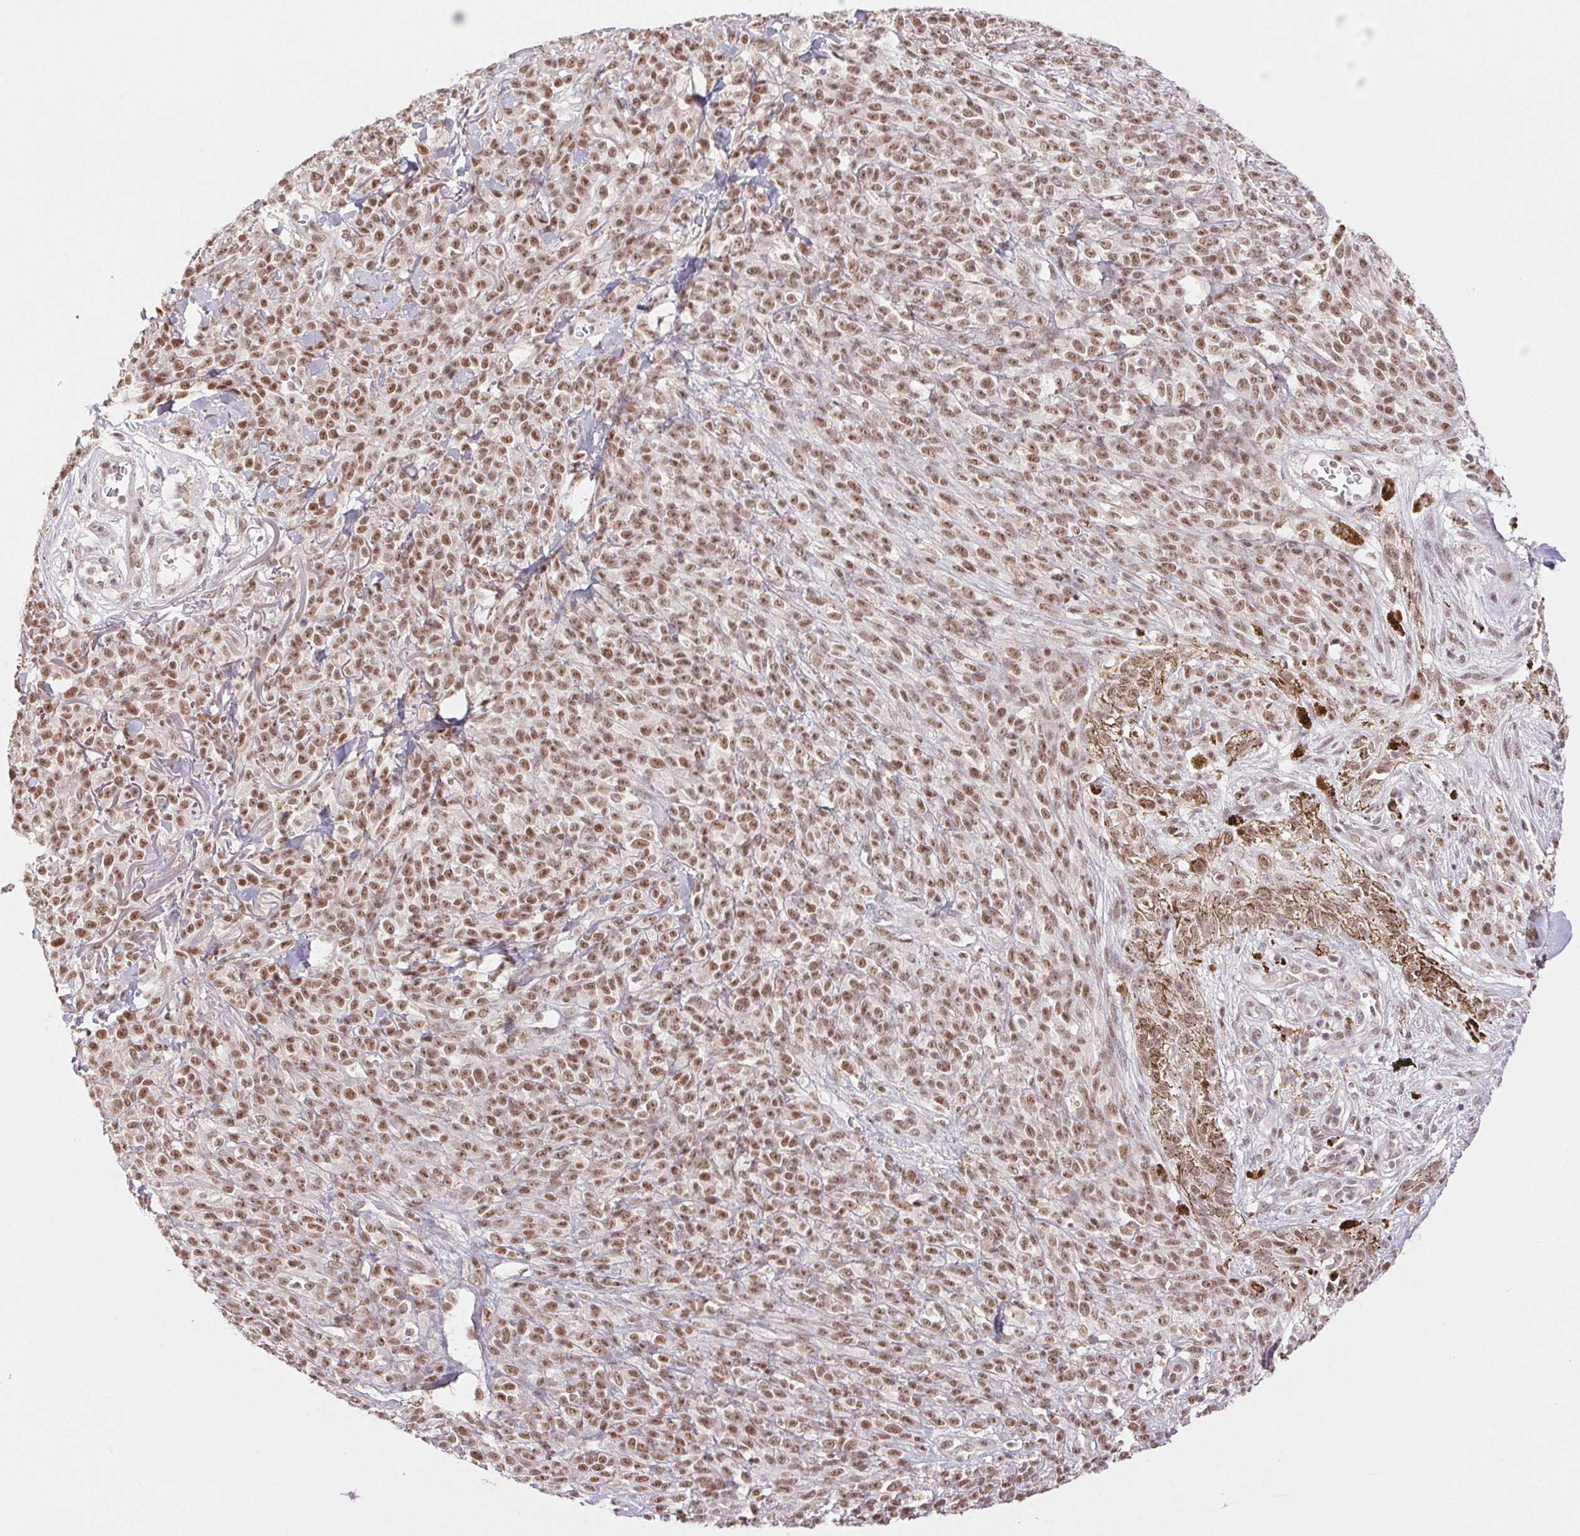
{"staining": {"intensity": "moderate", "quantity": ">75%", "location": "nuclear"}, "tissue": "melanoma", "cell_type": "Tumor cells", "image_type": "cancer", "snomed": [{"axis": "morphology", "description": "Malignant melanoma, NOS"}, {"axis": "topography", "description": "Skin"}, {"axis": "topography", "description": "Skin of trunk"}], "caption": "An image of human malignant melanoma stained for a protein displays moderate nuclear brown staining in tumor cells. (DAB IHC with brightfield microscopy, high magnification).", "gene": "PRPF18", "patient": {"sex": "male", "age": 74}}